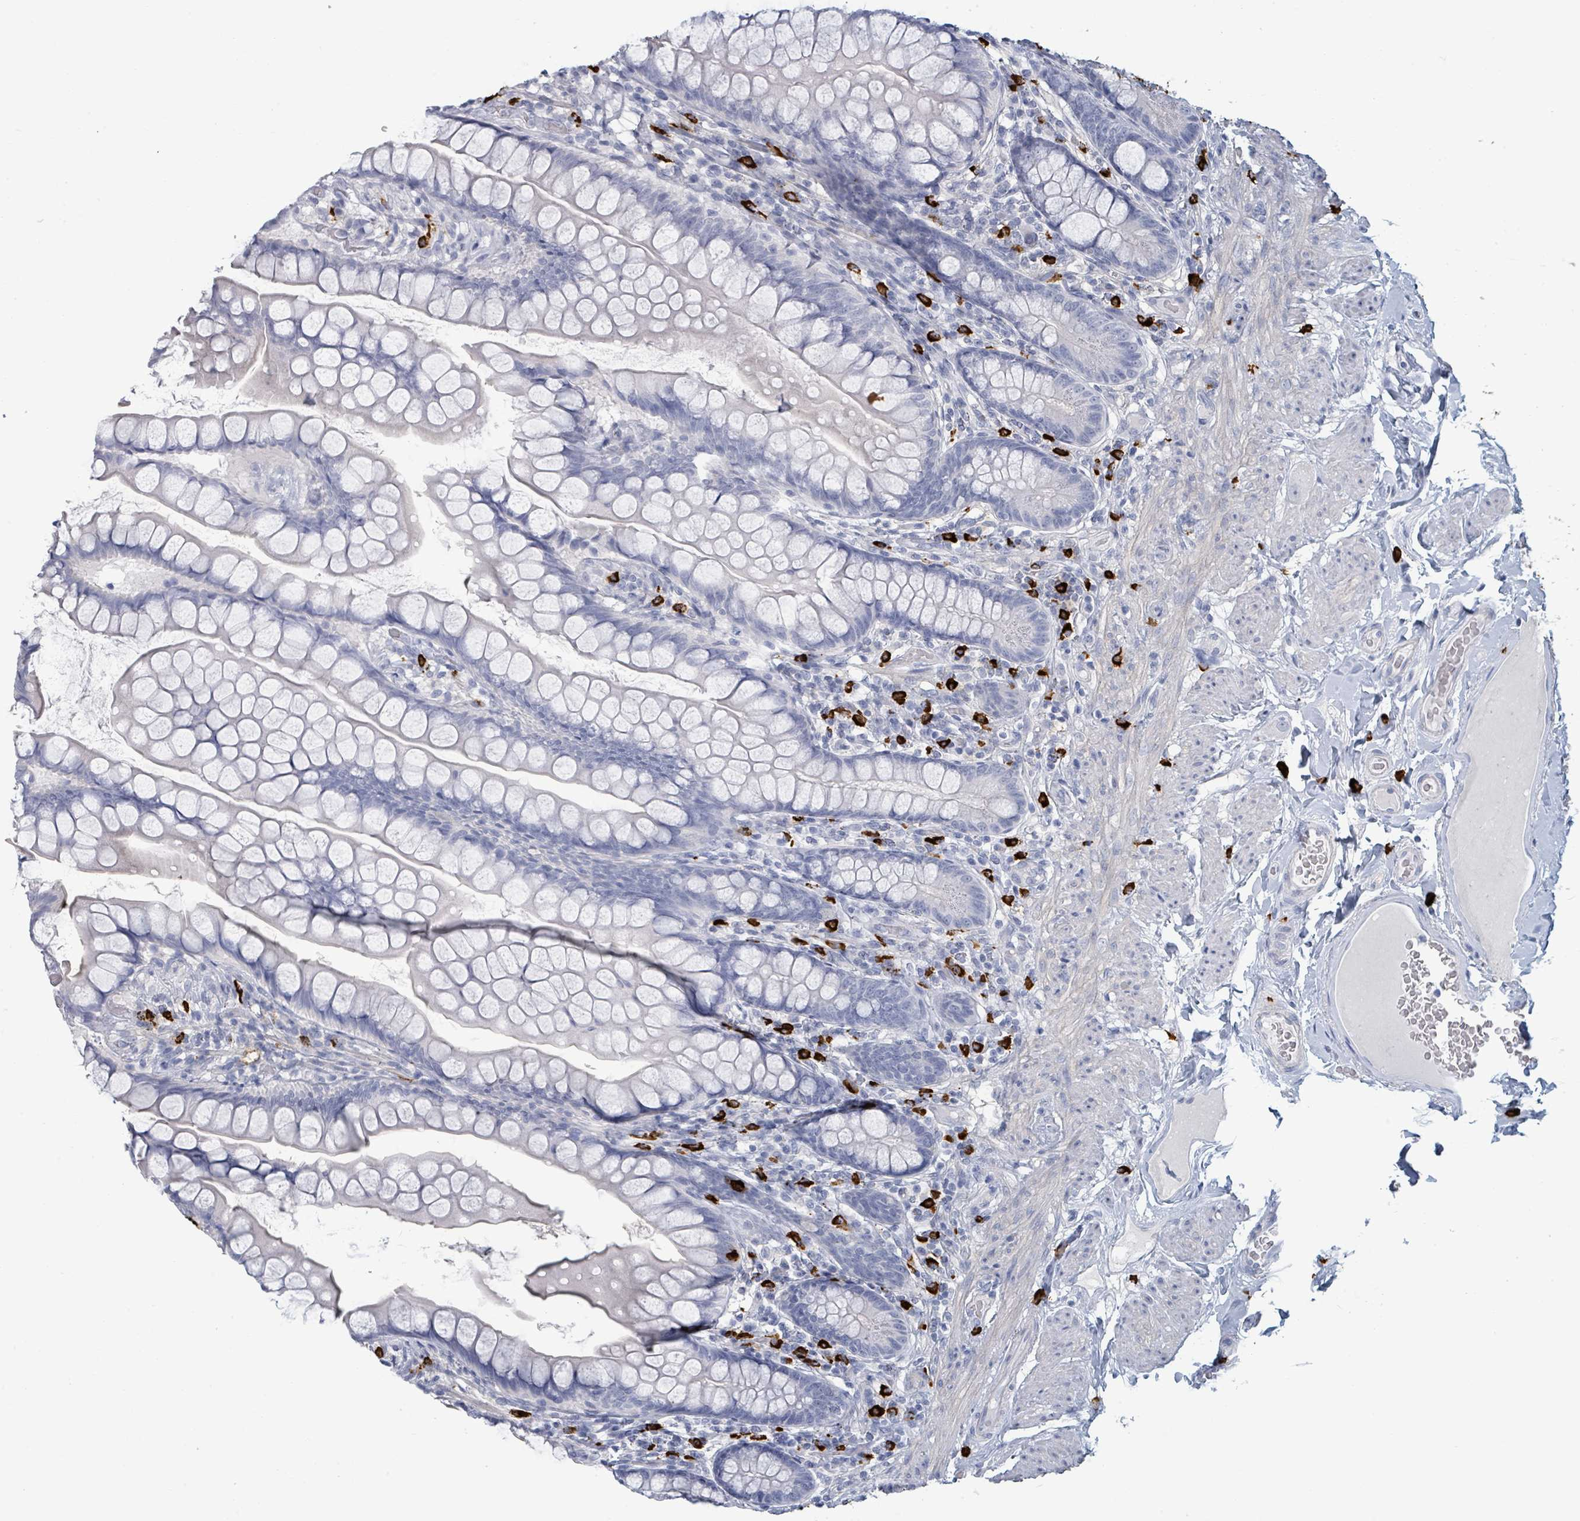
{"staining": {"intensity": "negative", "quantity": "none", "location": "none"}, "tissue": "small intestine", "cell_type": "Glandular cells", "image_type": "normal", "snomed": [{"axis": "morphology", "description": "Normal tissue, NOS"}, {"axis": "topography", "description": "Small intestine"}], "caption": "Small intestine was stained to show a protein in brown. There is no significant staining in glandular cells. Nuclei are stained in blue.", "gene": "VPS13D", "patient": {"sex": "male", "age": 70}}